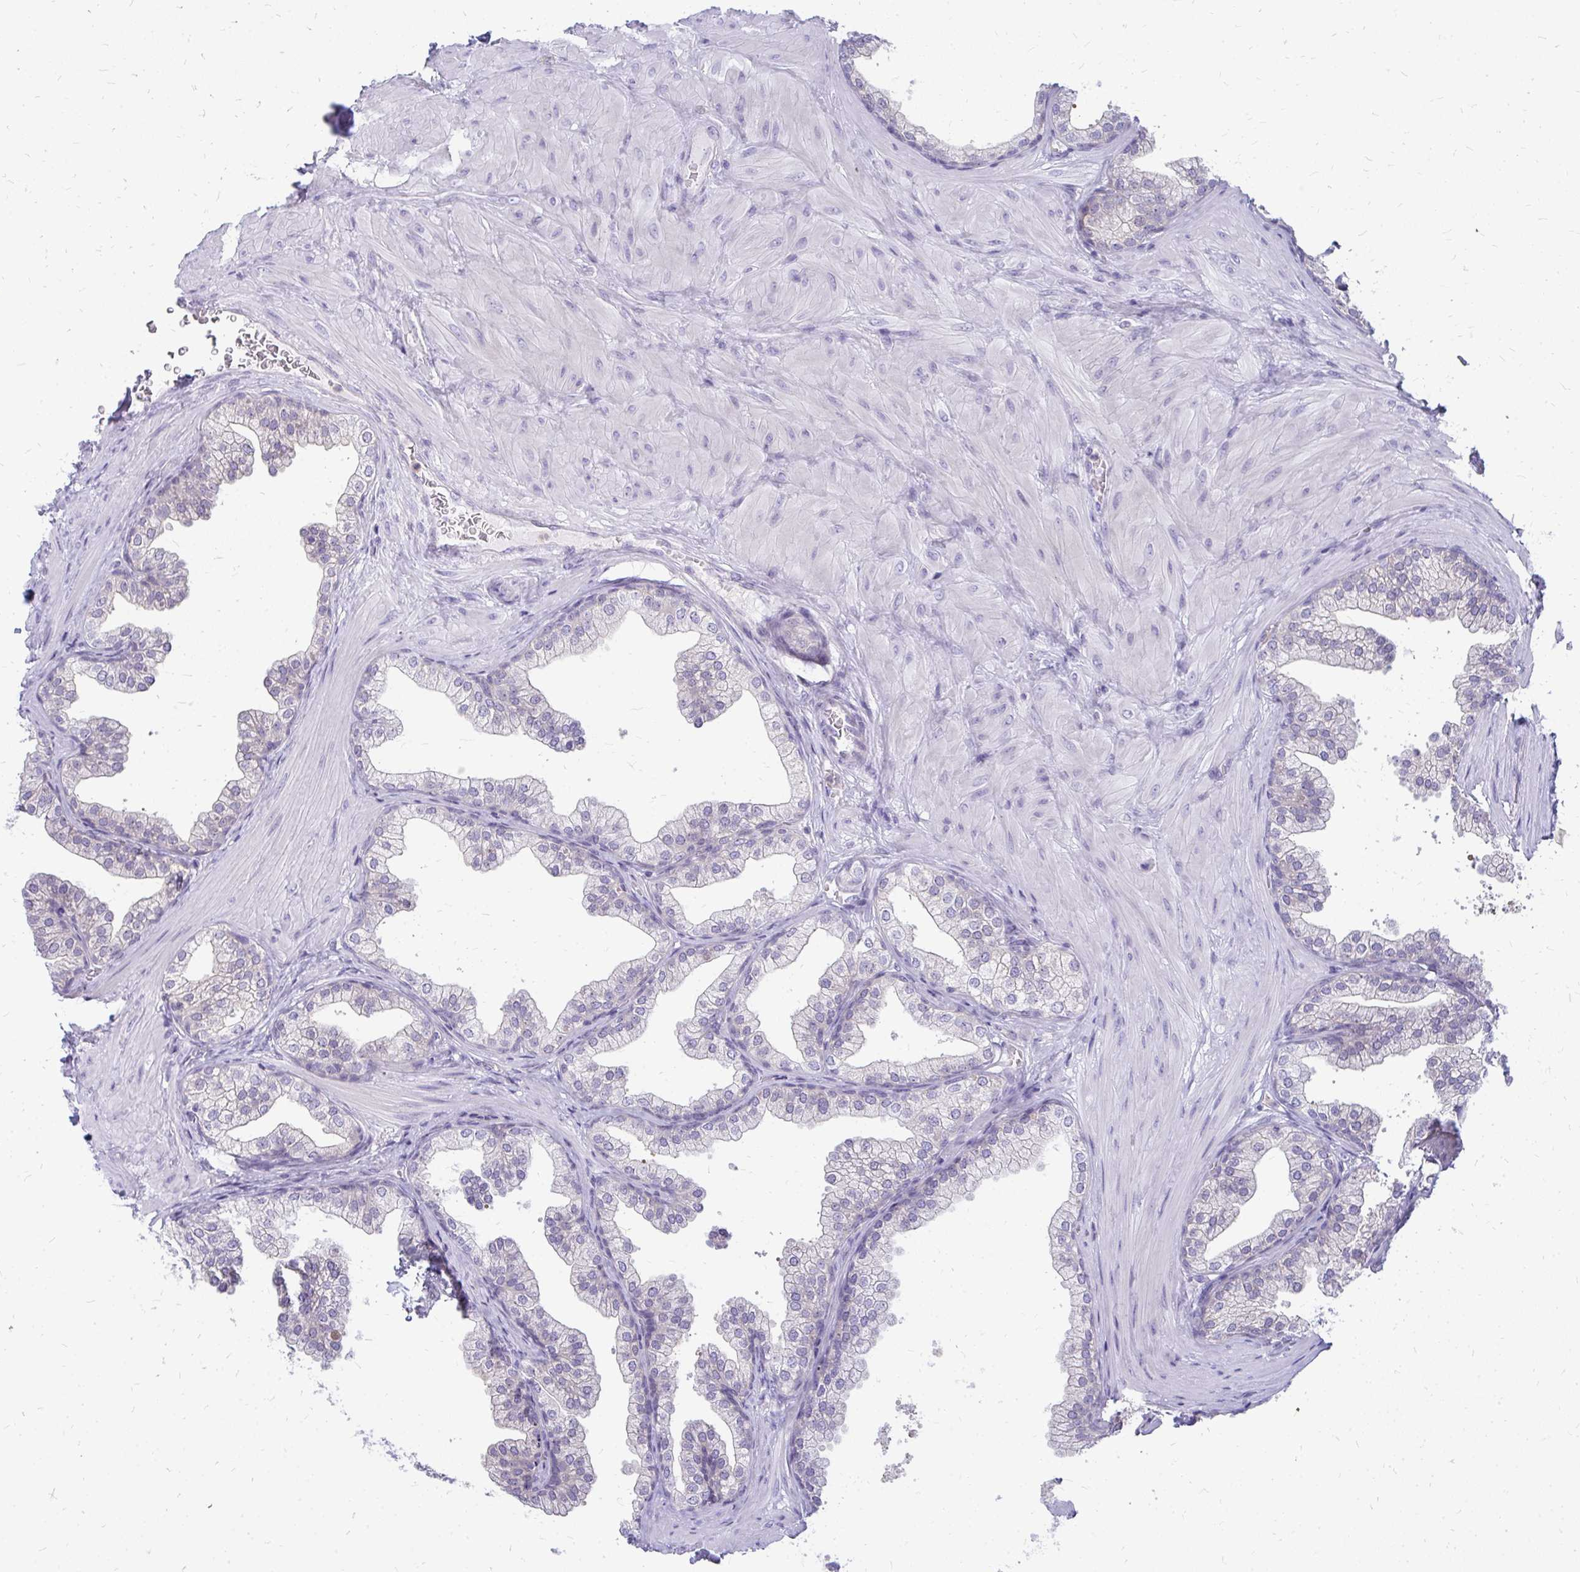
{"staining": {"intensity": "negative", "quantity": "none", "location": "none"}, "tissue": "prostate", "cell_type": "Glandular cells", "image_type": "normal", "snomed": [{"axis": "morphology", "description": "Normal tissue, NOS"}, {"axis": "topography", "description": "Prostate"}], "caption": "DAB (3,3'-diaminobenzidine) immunohistochemical staining of unremarkable prostate displays no significant positivity in glandular cells. Brightfield microscopy of immunohistochemistry stained with DAB (brown) and hematoxylin (blue), captured at high magnification.", "gene": "FAM9A", "patient": {"sex": "male", "age": 37}}